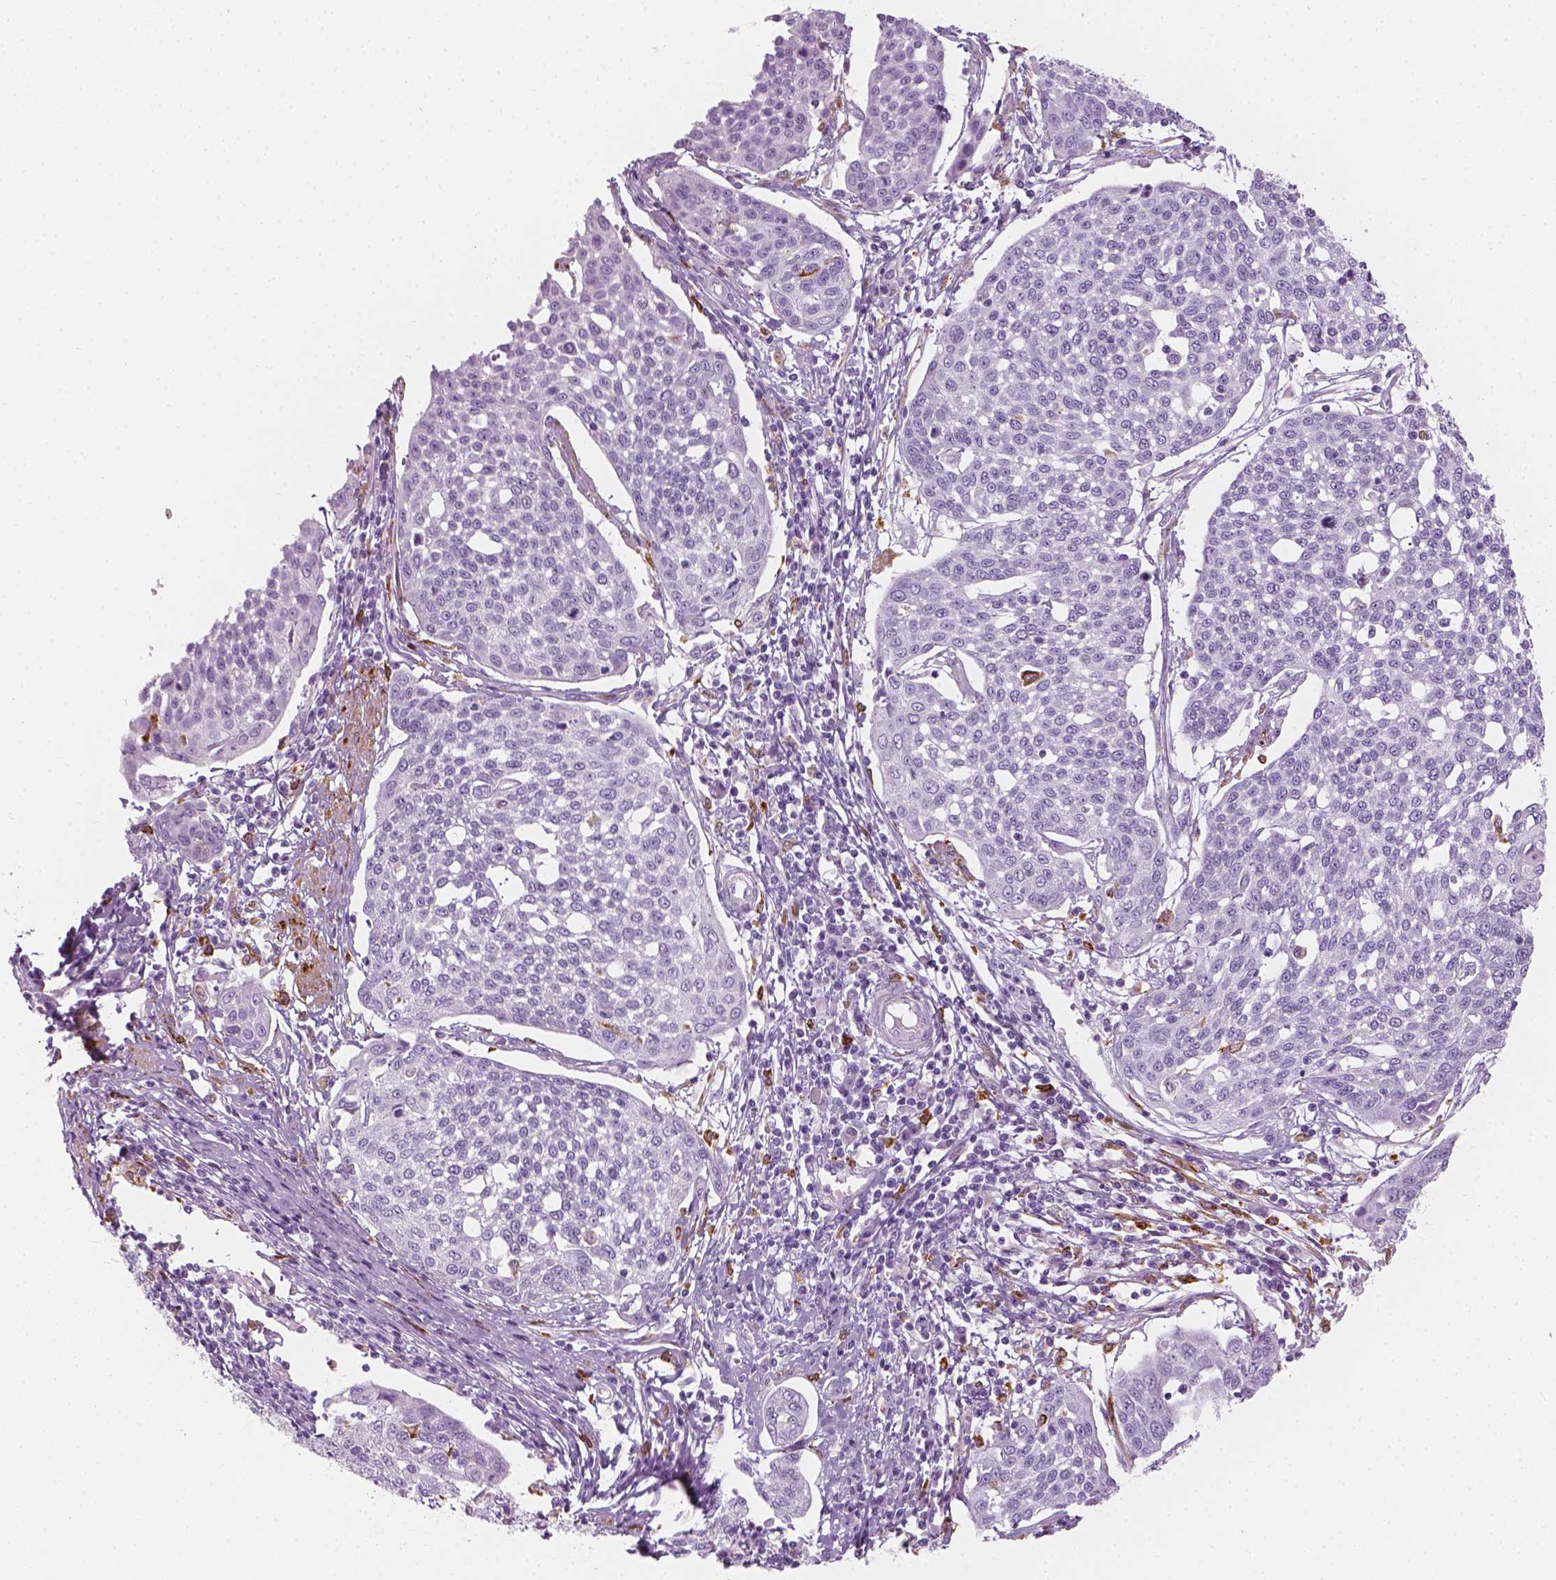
{"staining": {"intensity": "negative", "quantity": "none", "location": "none"}, "tissue": "cervical cancer", "cell_type": "Tumor cells", "image_type": "cancer", "snomed": [{"axis": "morphology", "description": "Squamous cell carcinoma, NOS"}, {"axis": "topography", "description": "Cervix"}], "caption": "Human cervical squamous cell carcinoma stained for a protein using immunohistochemistry shows no expression in tumor cells.", "gene": "CES1", "patient": {"sex": "female", "age": 34}}